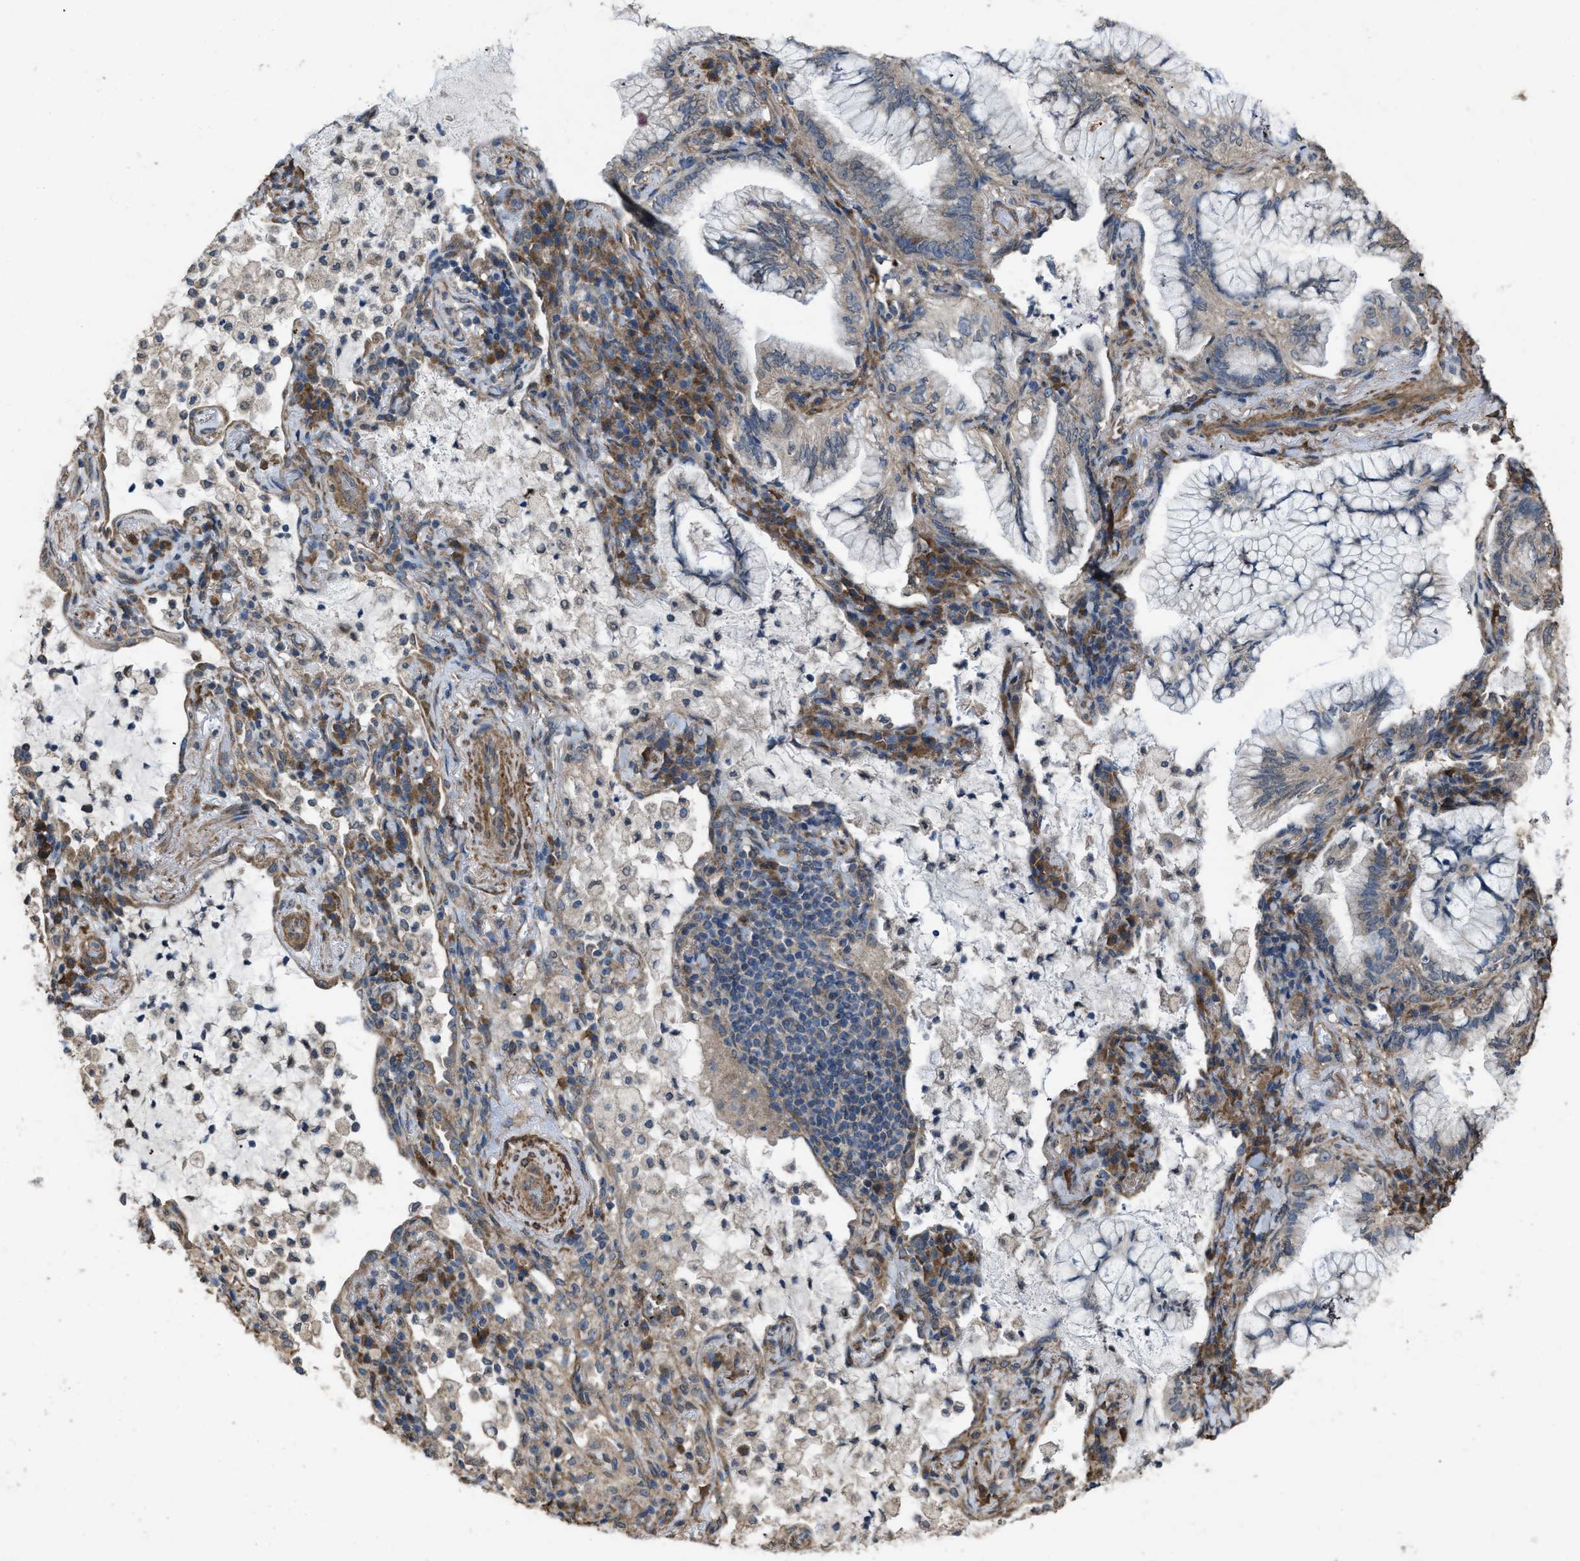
{"staining": {"intensity": "weak", "quantity": "<25%", "location": "cytoplasmic/membranous"}, "tissue": "lung cancer", "cell_type": "Tumor cells", "image_type": "cancer", "snomed": [{"axis": "morphology", "description": "Adenocarcinoma, NOS"}, {"axis": "topography", "description": "Lung"}], "caption": "DAB (3,3'-diaminobenzidine) immunohistochemical staining of human lung adenocarcinoma exhibits no significant positivity in tumor cells.", "gene": "ARL6", "patient": {"sex": "female", "age": 70}}